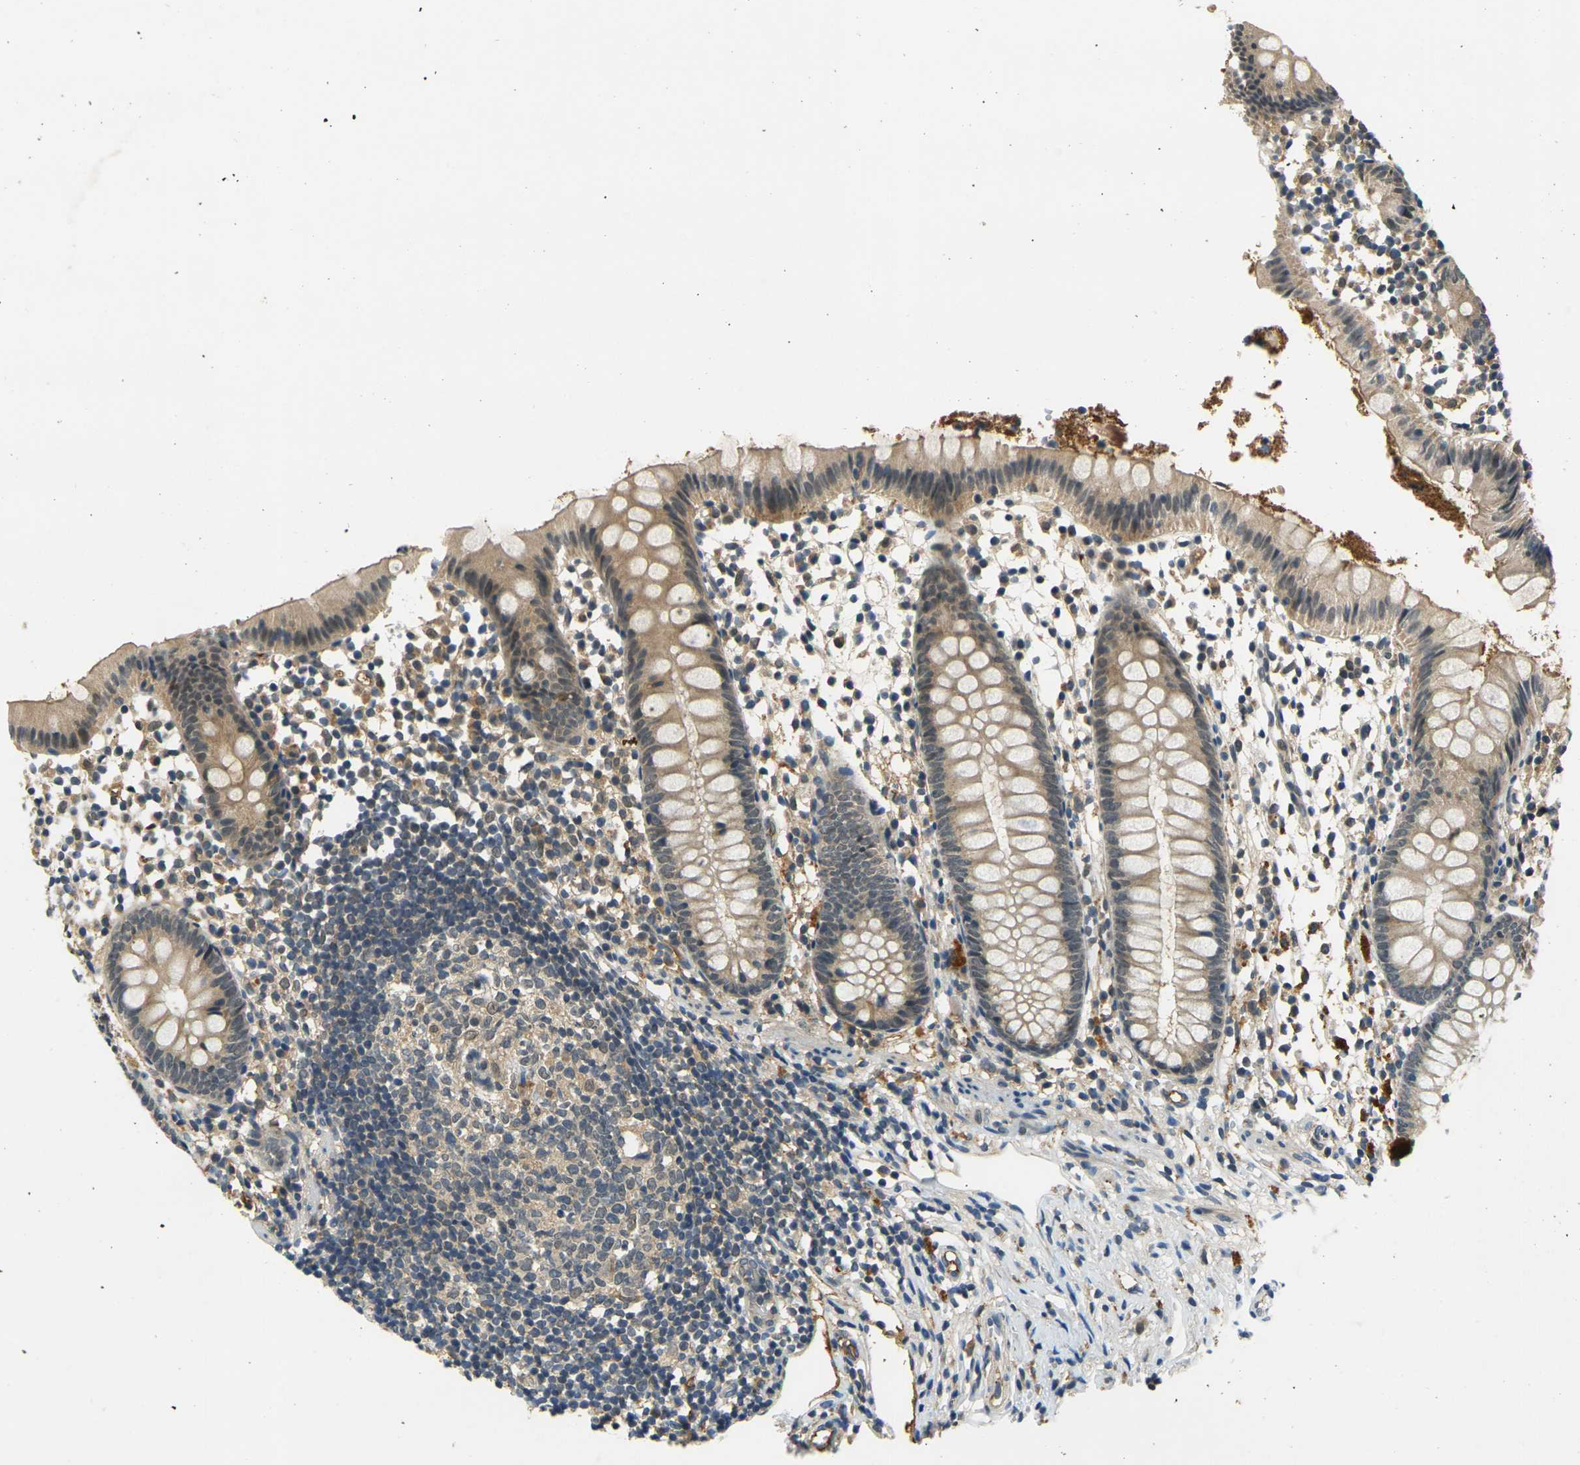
{"staining": {"intensity": "weak", "quantity": ">75%", "location": "cytoplasmic/membranous"}, "tissue": "appendix", "cell_type": "Glandular cells", "image_type": "normal", "snomed": [{"axis": "morphology", "description": "Normal tissue, NOS"}, {"axis": "topography", "description": "Appendix"}], "caption": "This photomicrograph shows IHC staining of benign appendix, with low weak cytoplasmic/membranous positivity in approximately >75% of glandular cells.", "gene": "PIGL", "patient": {"sex": "female", "age": 20}}